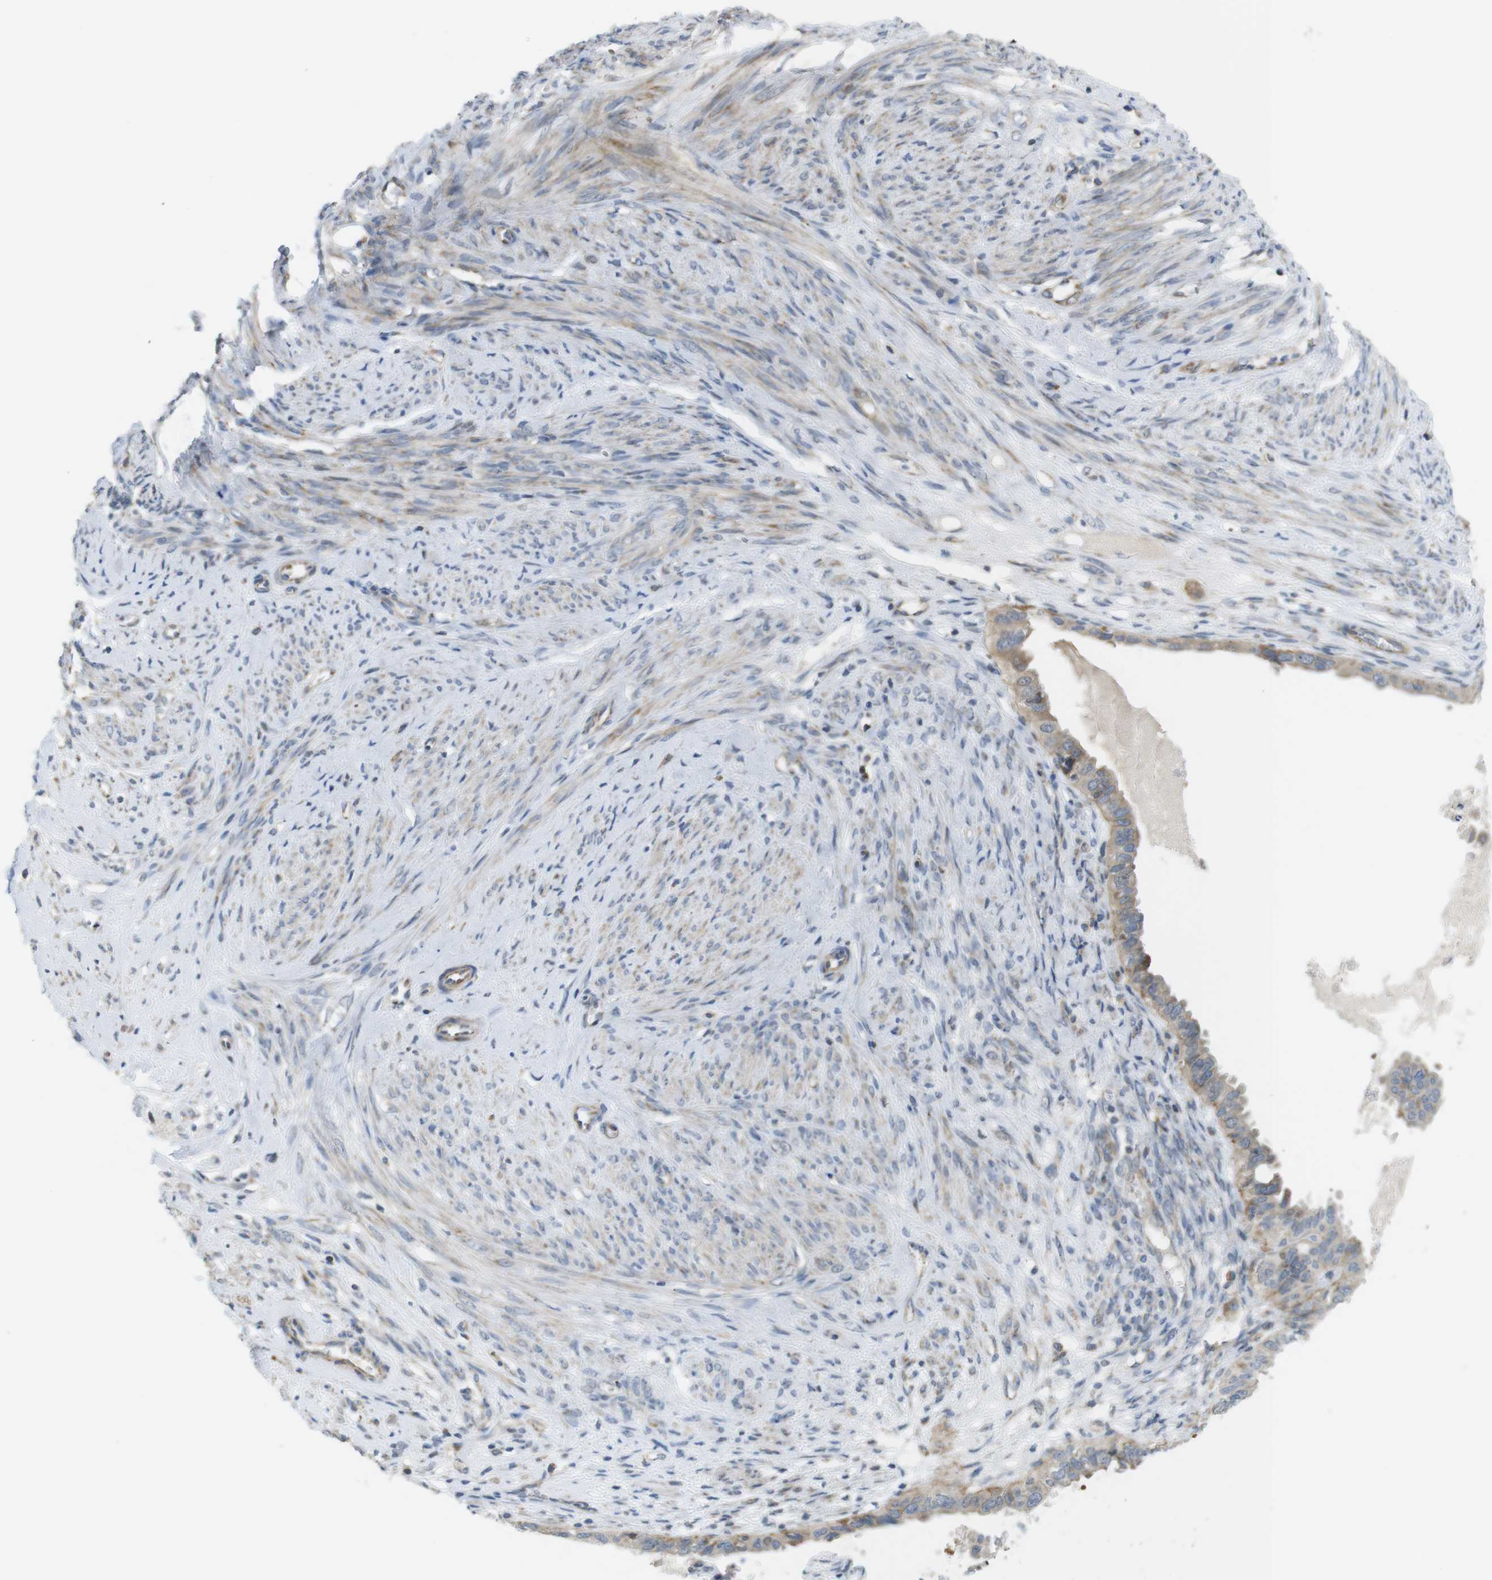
{"staining": {"intensity": "moderate", "quantity": "<25%", "location": "cytoplasmic/membranous"}, "tissue": "cervical cancer", "cell_type": "Tumor cells", "image_type": "cancer", "snomed": [{"axis": "morphology", "description": "Normal tissue, NOS"}, {"axis": "morphology", "description": "Adenocarcinoma, NOS"}, {"axis": "topography", "description": "Cervix"}, {"axis": "topography", "description": "Endometrium"}], "caption": "DAB (3,3'-diaminobenzidine) immunohistochemical staining of adenocarcinoma (cervical) exhibits moderate cytoplasmic/membranous protein staining in approximately <25% of tumor cells.", "gene": "MARCHF1", "patient": {"sex": "female", "age": 86}}